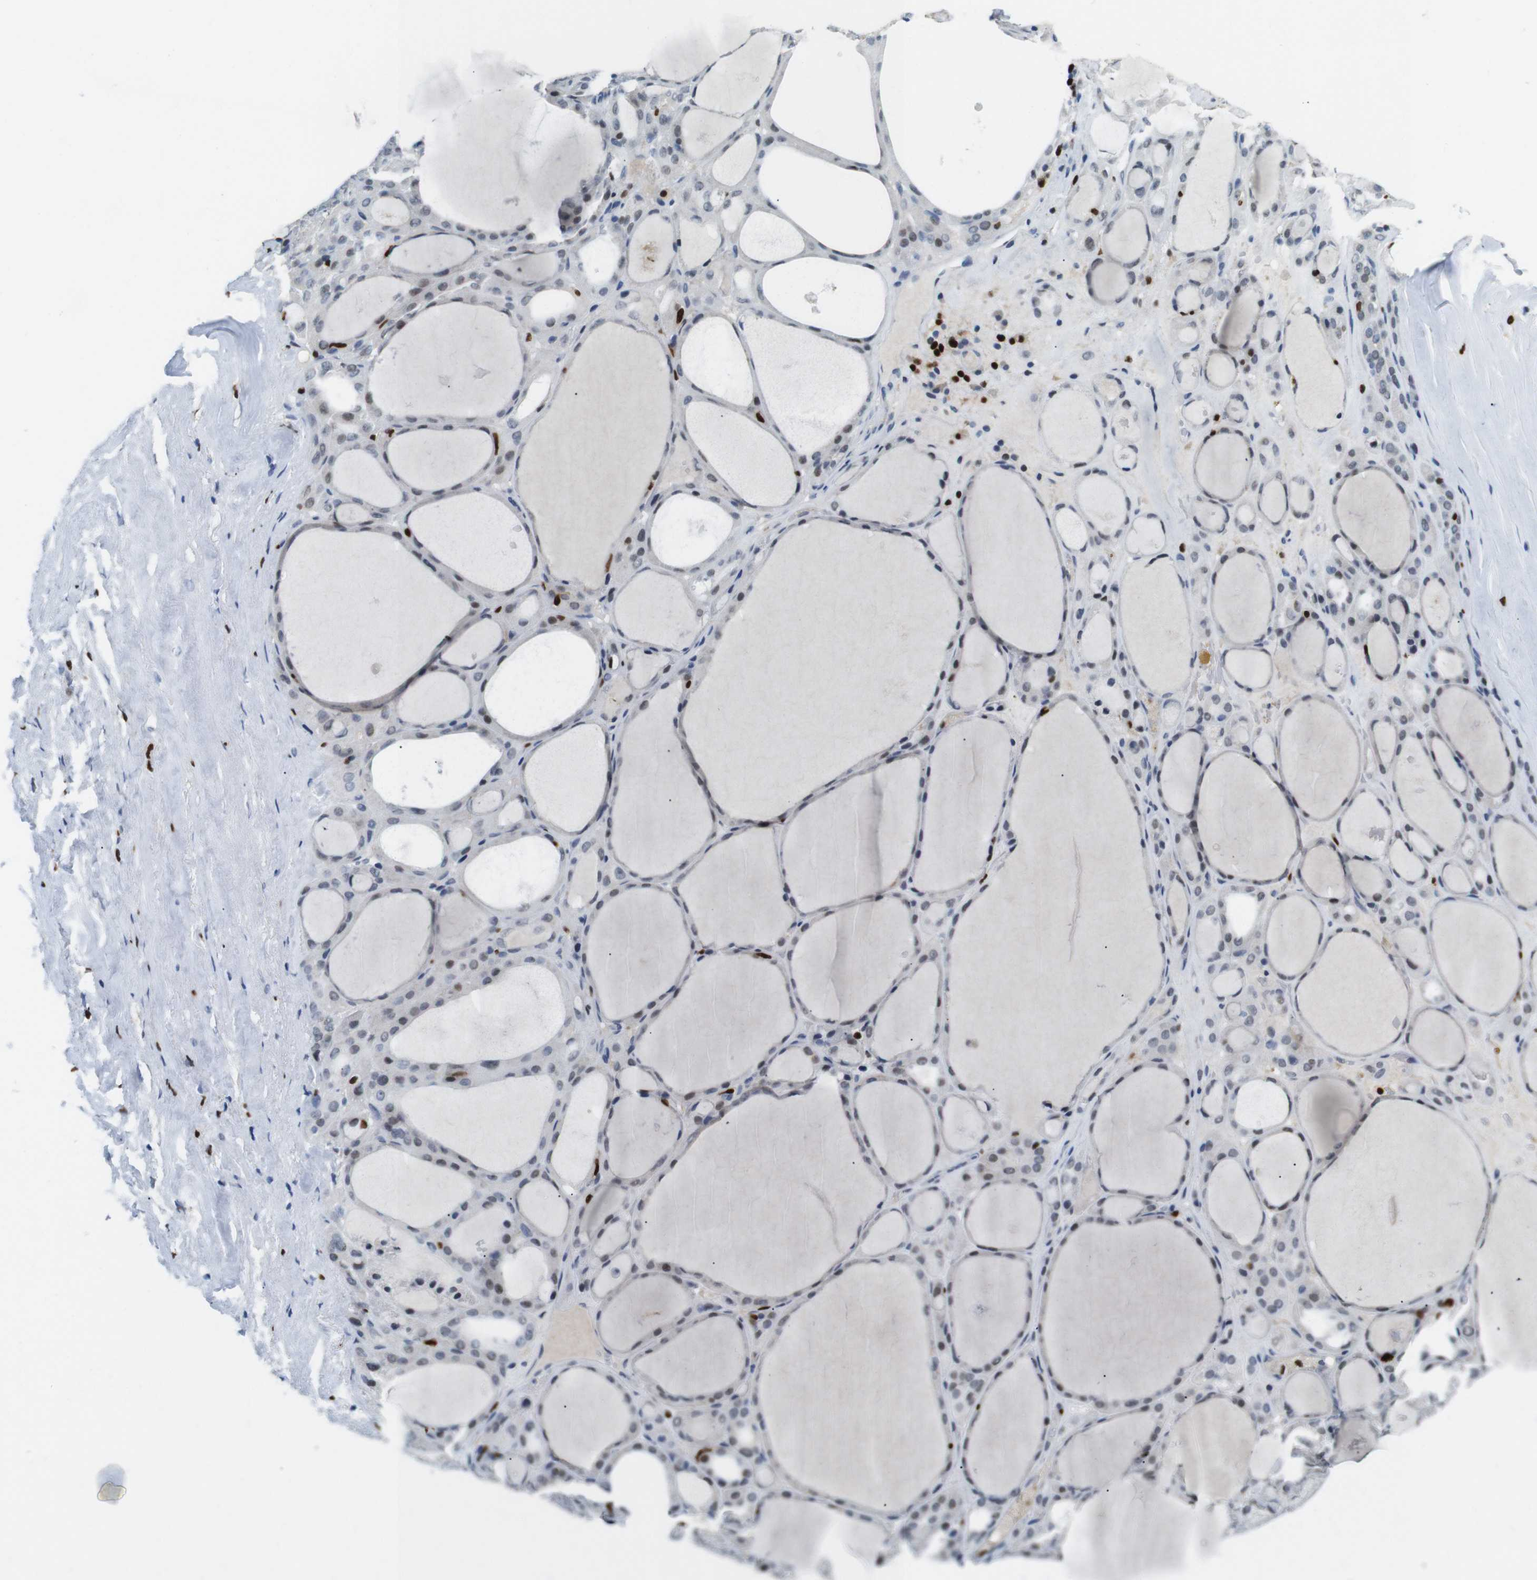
{"staining": {"intensity": "moderate", "quantity": "<25%", "location": "nuclear"}, "tissue": "thyroid gland", "cell_type": "Glandular cells", "image_type": "normal", "snomed": [{"axis": "morphology", "description": "Normal tissue, NOS"}, {"axis": "morphology", "description": "Carcinoma, NOS"}, {"axis": "topography", "description": "Thyroid gland"}], "caption": "A brown stain highlights moderate nuclear positivity of a protein in glandular cells of benign human thyroid gland. (Brightfield microscopy of DAB IHC at high magnification).", "gene": "IRF8", "patient": {"sex": "female", "age": 86}}